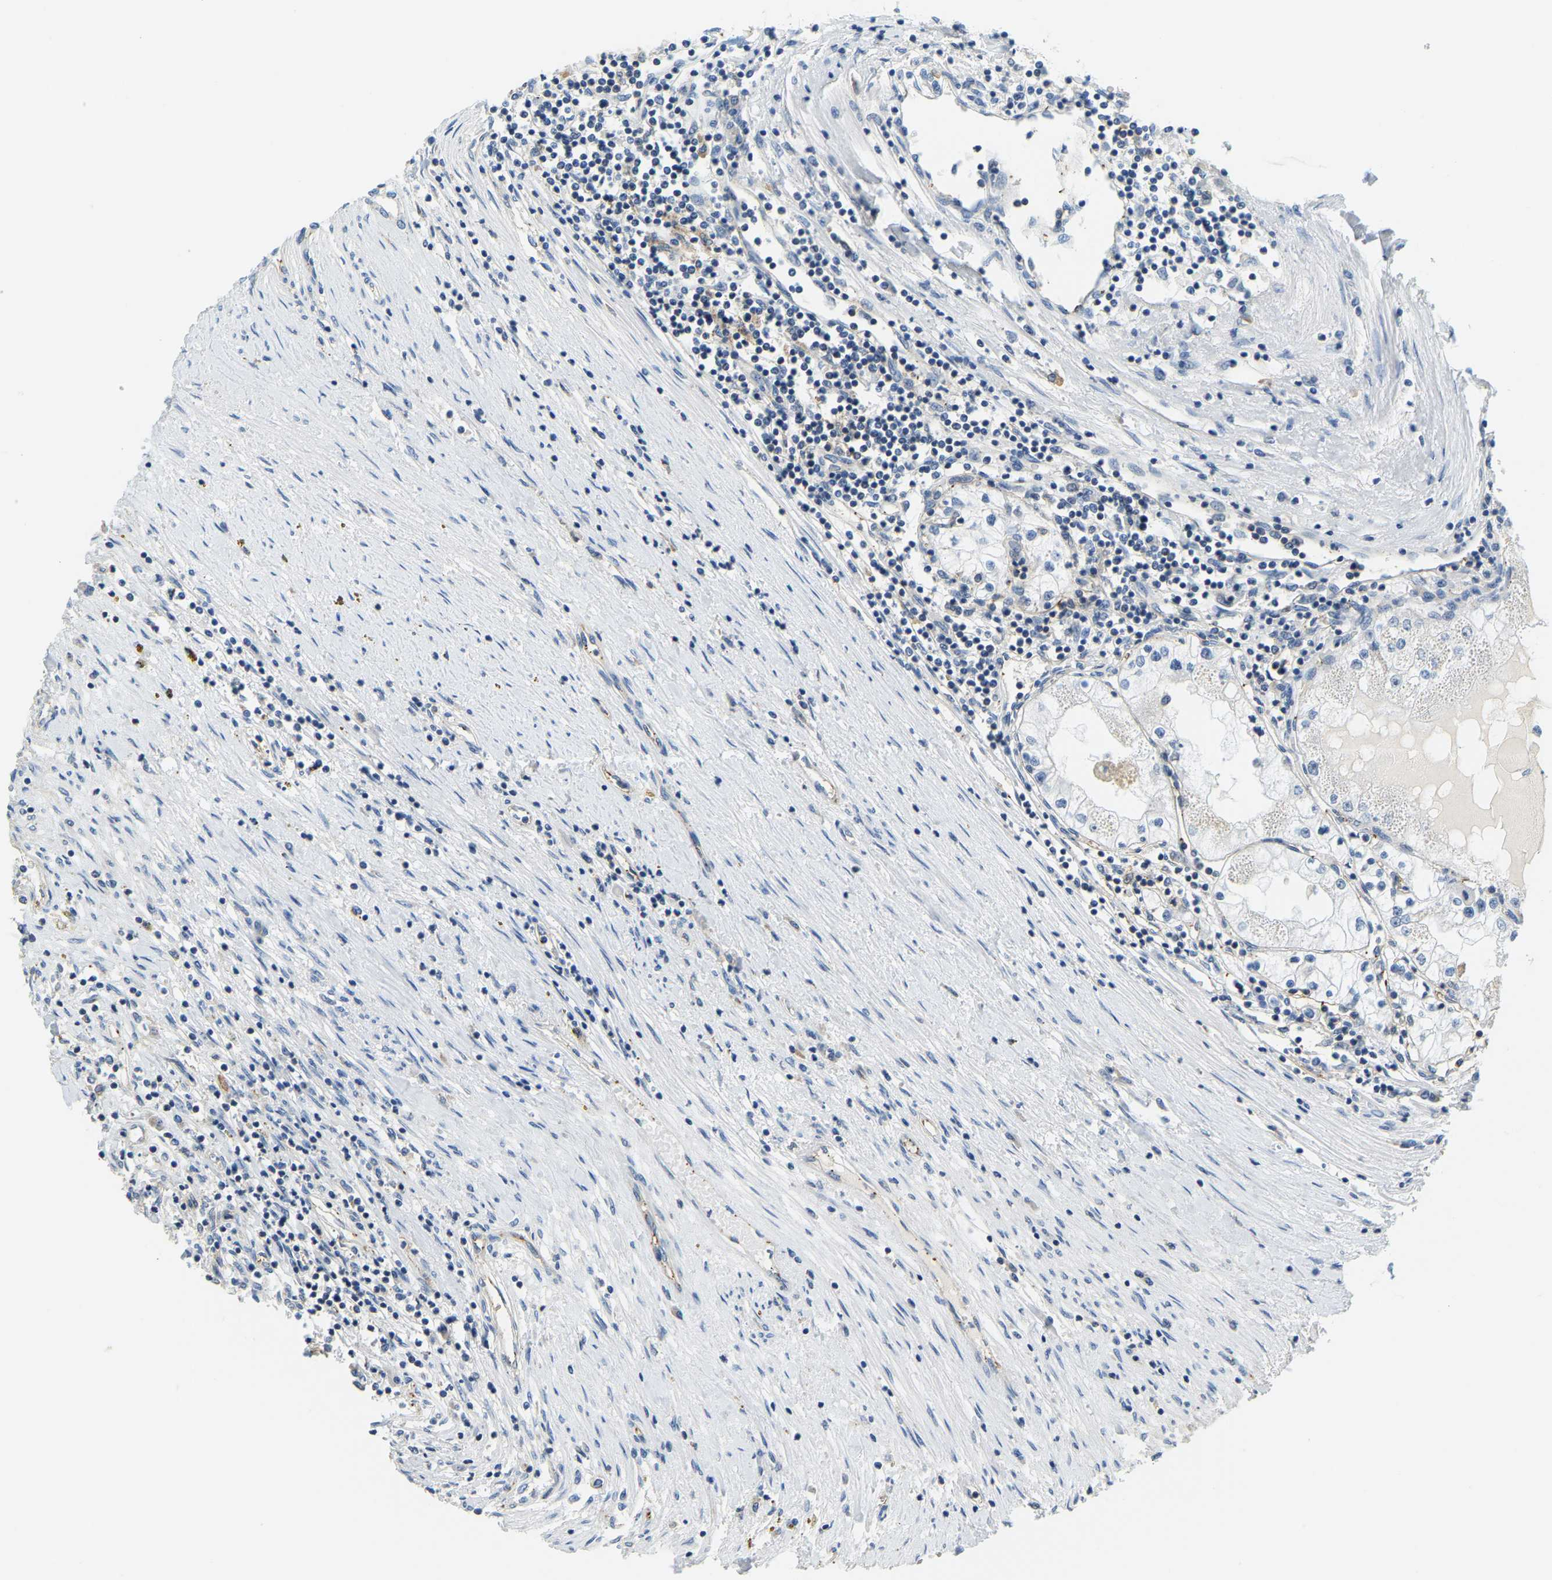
{"staining": {"intensity": "negative", "quantity": "none", "location": "none"}, "tissue": "renal cancer", "cell_type": "Tumor cells", "image_type": "cancer", "snomed": [{"axis": "morphology", "description": "Adenocarcinoma, NOS"}, {"axis": "topography", "description": "Kidney"}], "caption": "This is a micrograph of IHC staining of renal cancer, which shows no expression in tumor cells.", "gene": "RRP1", "patient": {"sex": "male", "age": 68}}